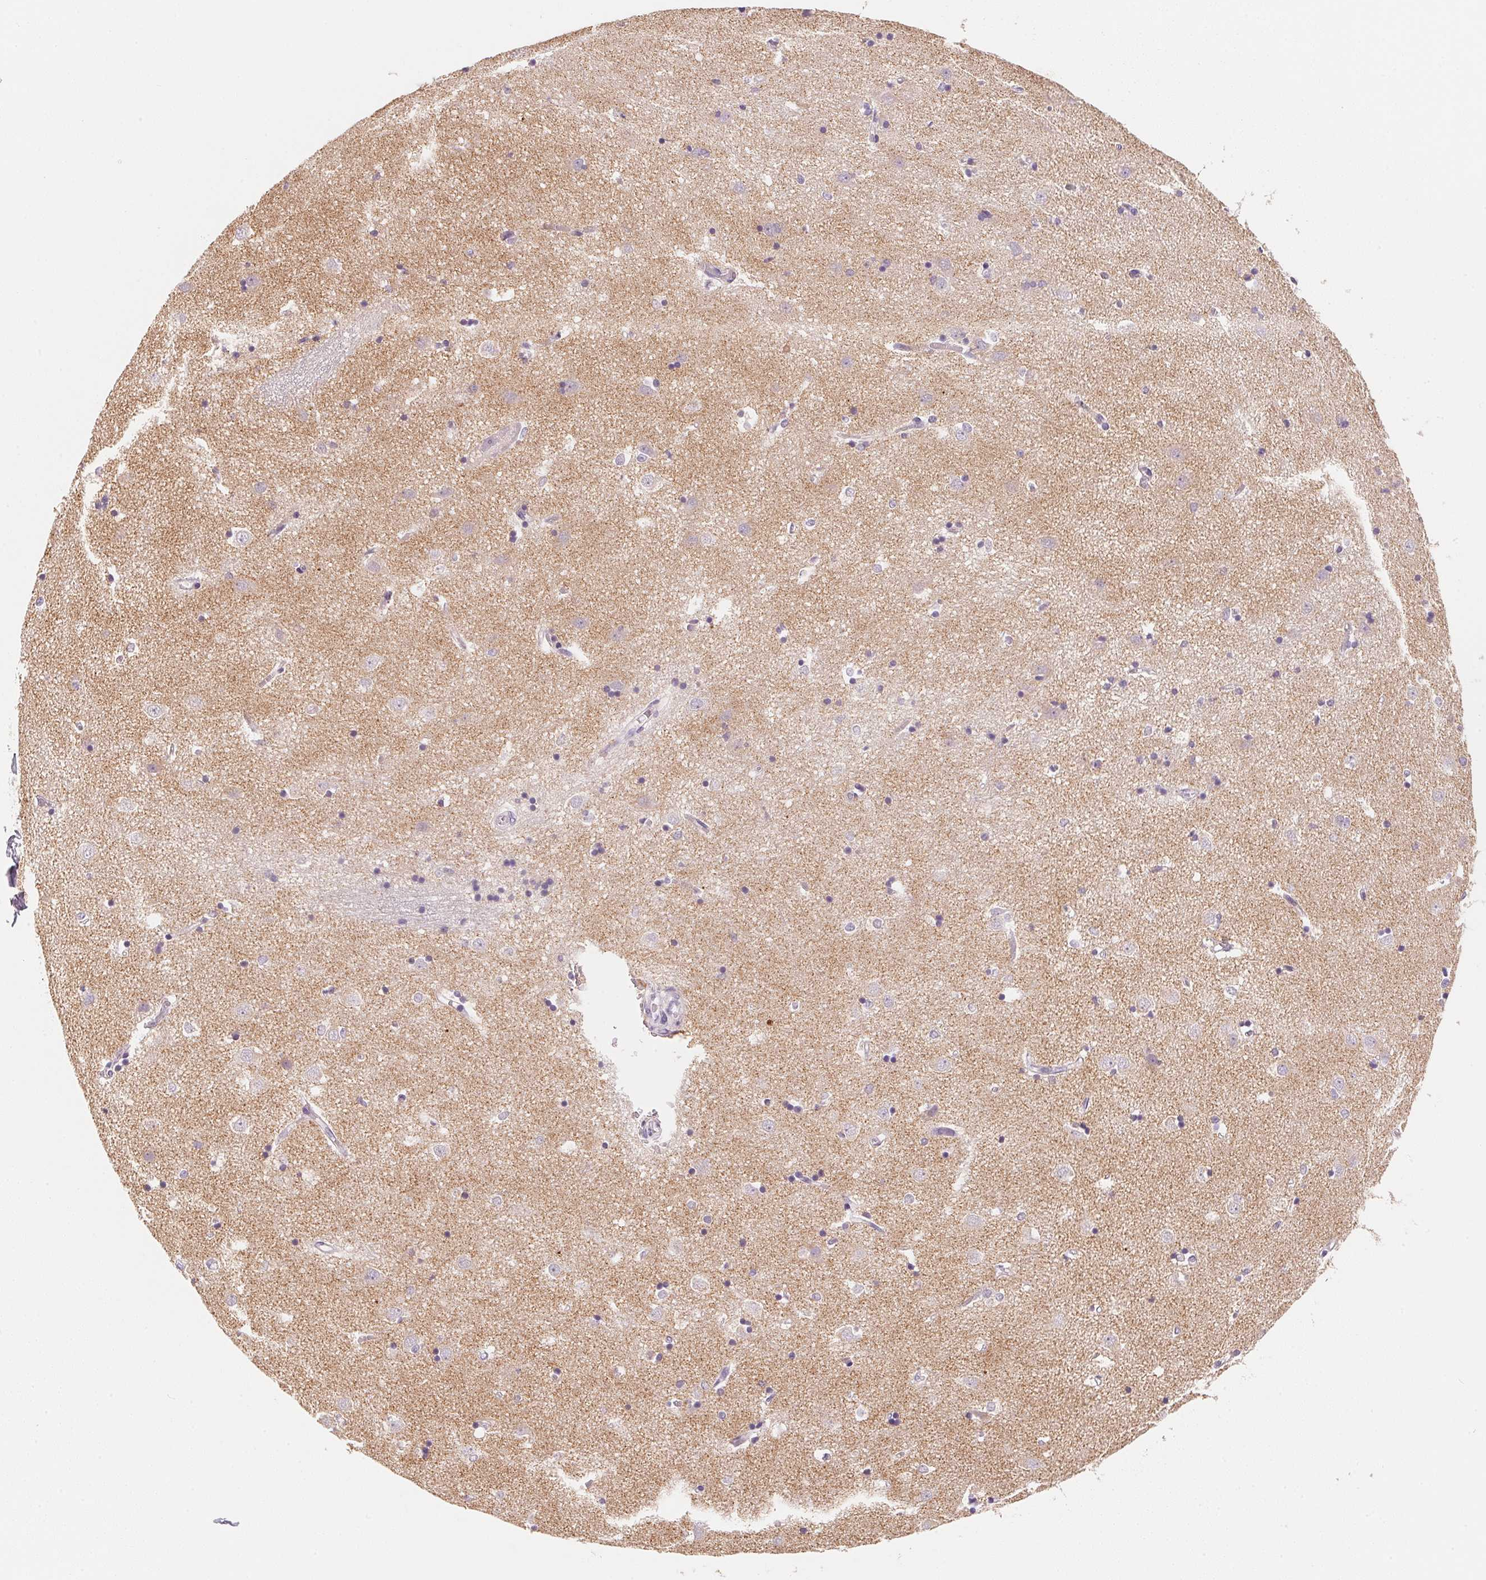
{"staining": {"intensity": "weak", "quantity": "<25%", "location": "cytoplasmic/membranous"}, "tissue": "caudate", "cell_type": "Glial cells", "image_type": "normal", "snomed": [{"axis": "morphology", "description": "Normal tissue, NOS"}, {"axis": "topography", "description": "Lateral ventricle wall"}], "caption": "Immunohistochemistry of unremarkable human caudate displays no positivity in glial cells. The staining was performed using DAB to visualize the protein expression in brown, while the nuclei were stained in blue with hematoxylin (Magnification: 20x).", "gene": "MCOLN3", "patient": {"sex": "male", "age": 54}}